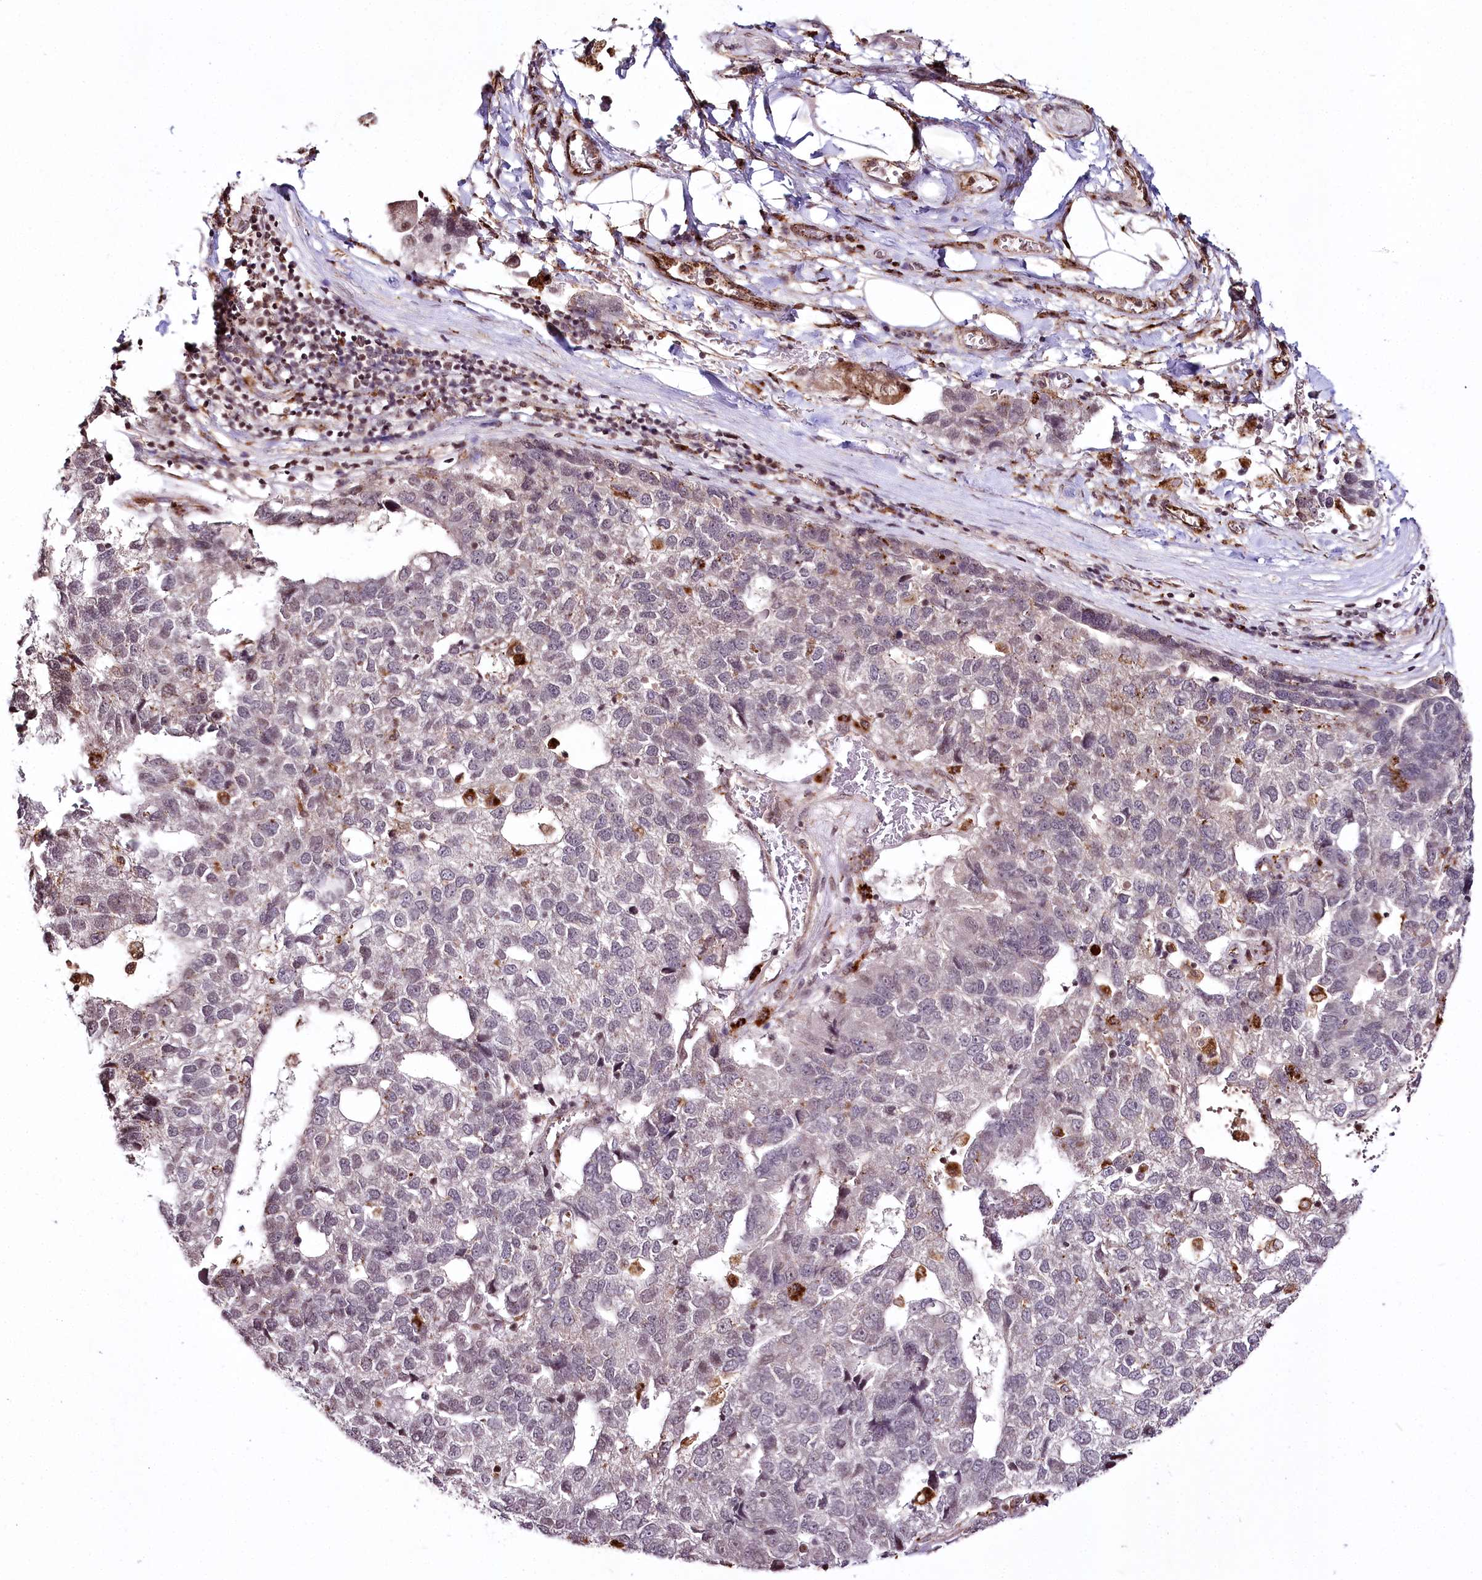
{"staining": {"intensity": "negative", "quantity": "none", "location": "none"}, "tissue": "pancreatic cancer", "cell_type": "Tumor cells", "image_type": "cancer", "snomed": [{"axis": "morphology", "description": "Adenocarcinoma, NOS"}, {"axis": "topography", "description": "Pancreas"}], "caption": "High power microscopy photomicrograph of an immunohistochemistry (IHC) image of adenocarcinoma (pancreatic), revealing no significant expression in tumor cells.", "gene": "HOXC8", "patient": {"sex": "female", "age": 61}}